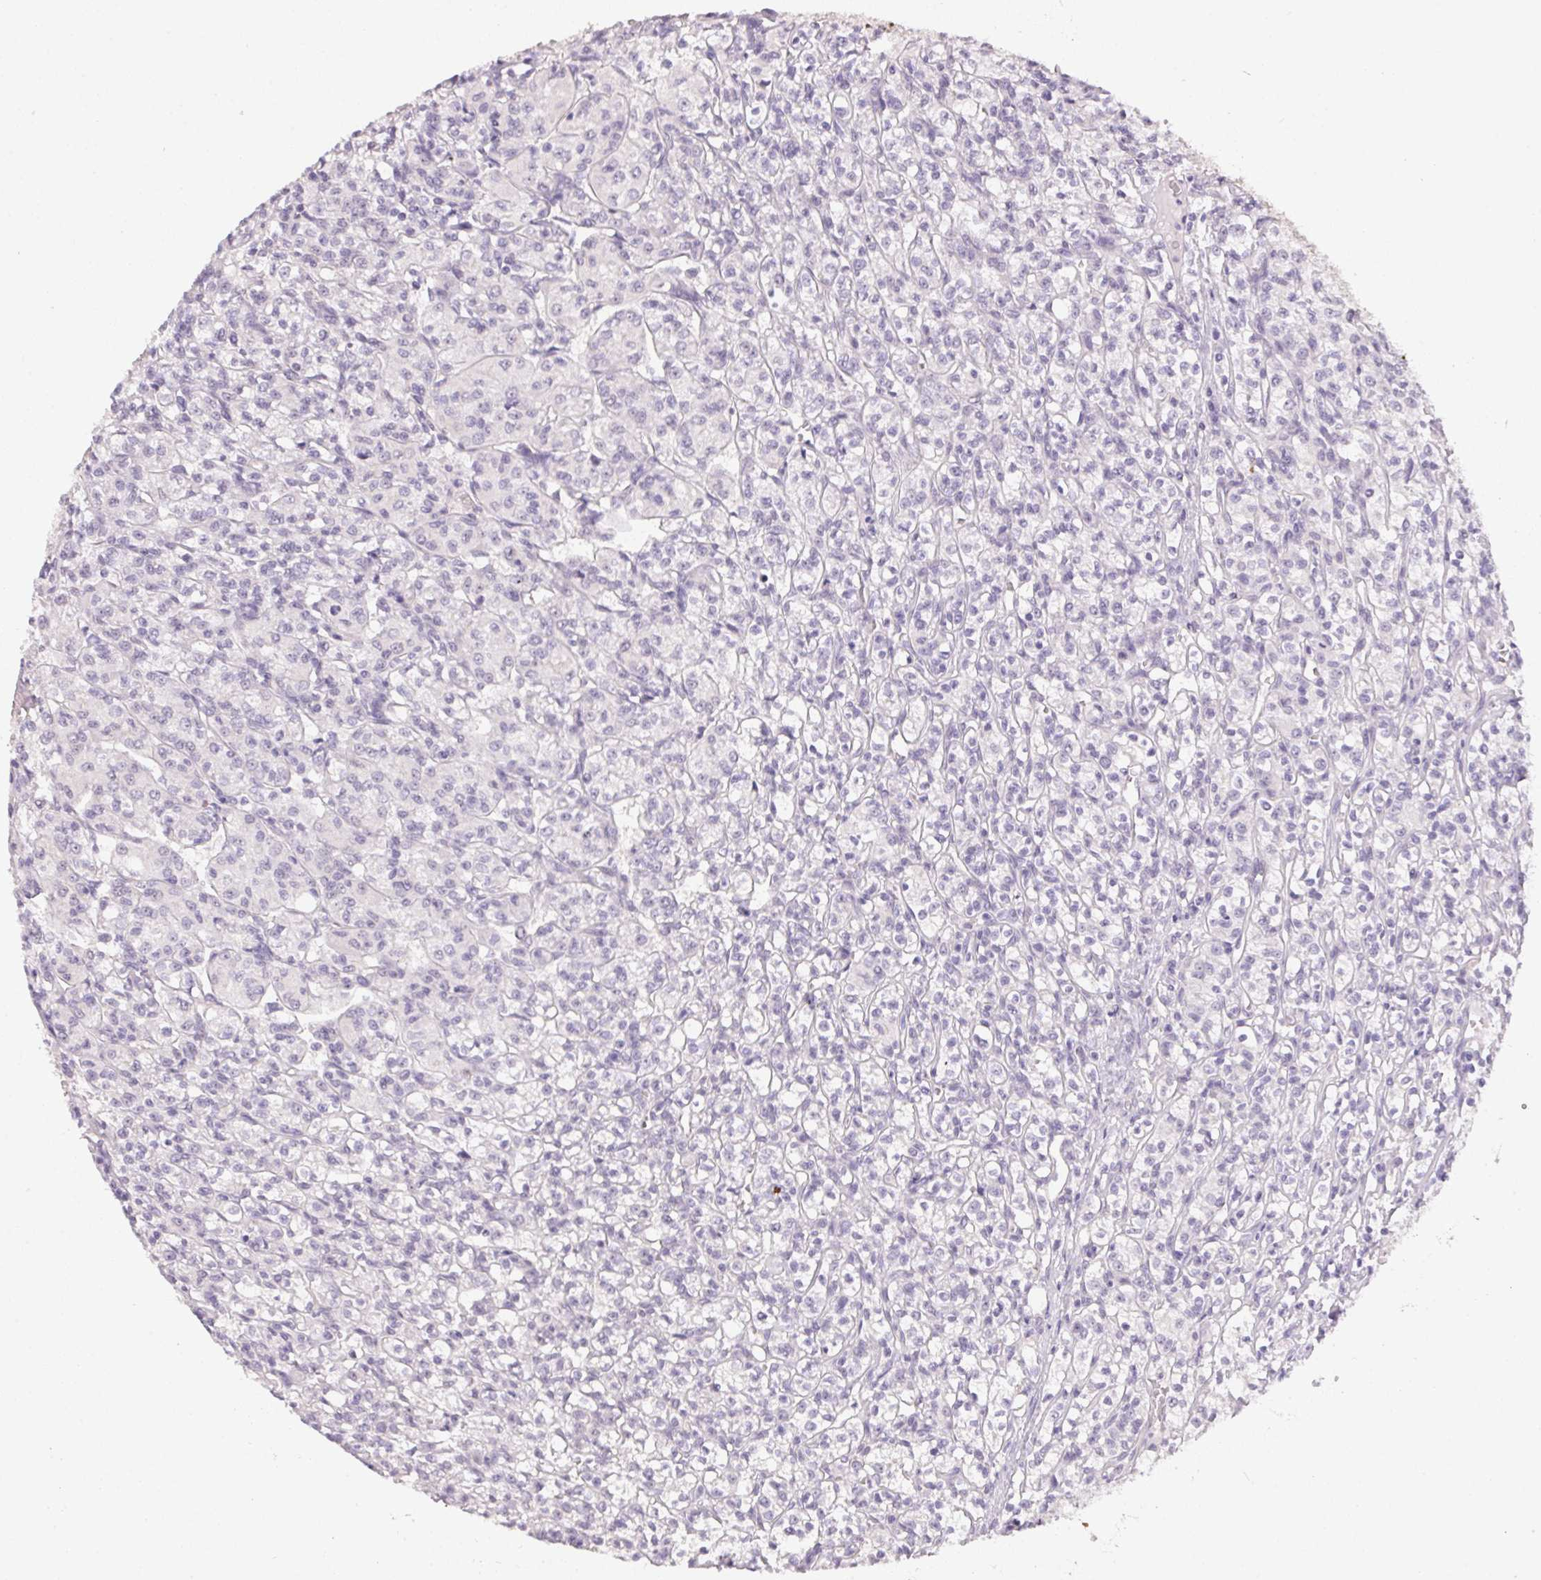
{"staining": {"intensity": "negative", "quantity": "none", "location": "none"}, "tissue": "renal cancer", "cell_type": "Tumor cells", "image_type": "cancer", "snomed": [{"axis": "morphology", "description": "Adenocarcinoma, NOS"}, {"axis": "topography", "description": "Kidney"}], "caption": "Renal adenocarcinoma was stained to show a protein in brown. There is no significant positivity in tumor cells.", "gene": "BATF2", "patient": {"sex": "male", "age": 36}}